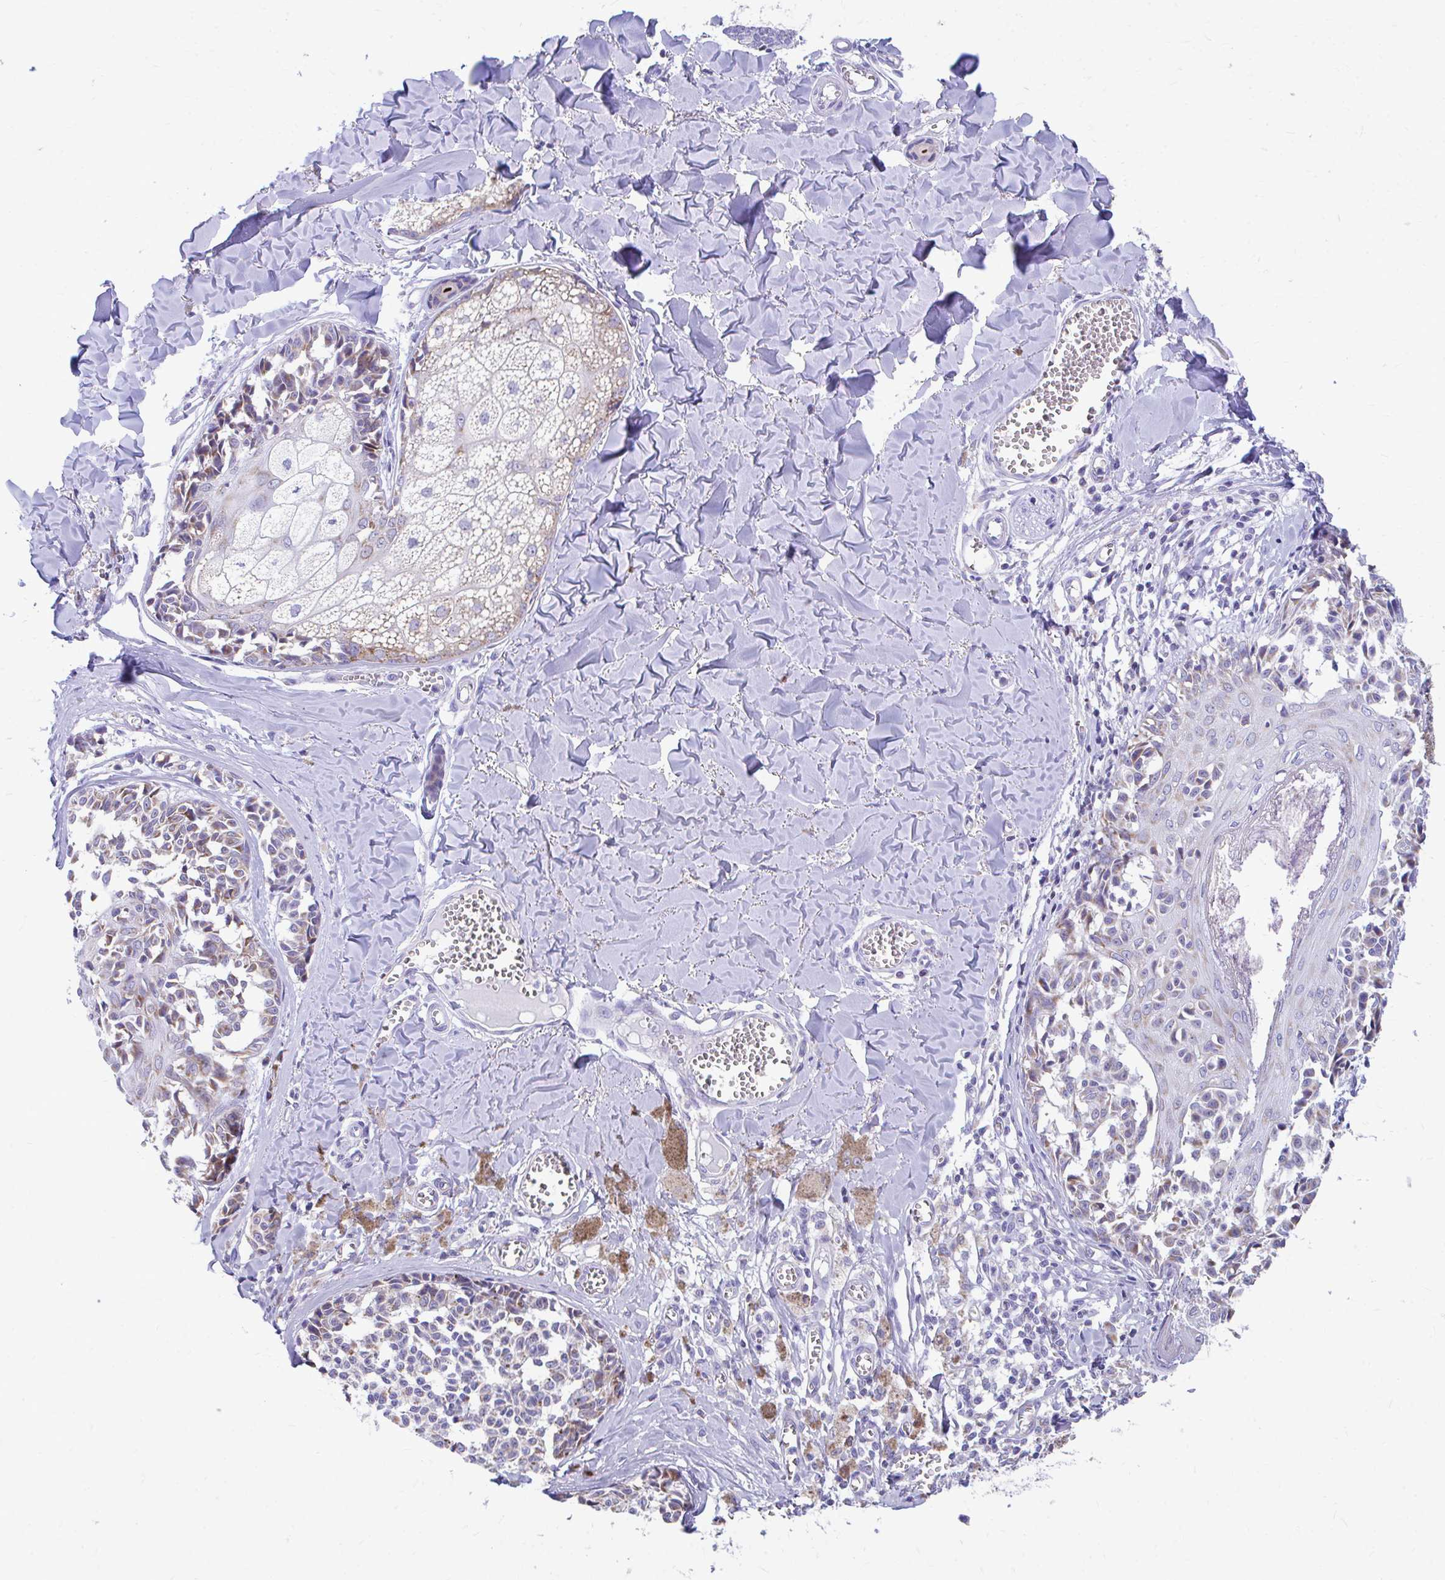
{"staining": {"intensity": "moderate", "quantity": "25%-75%", "location": "cytoplasmic/membranous"}, "tissue": "melanoma", "cell_type": "Tumor cells", "image_type": "cancer", "snomed": [{"axis": "morphology", "description": "Malignant melanoma, NOS"}, {"axis": "topography", "description": "Skin"}], "caption": "Brown immunohistochemical staining in melanoma reveals moderate cytoplasmic/membranous staining in about 25%-75% of tumor cells.", "gene": "MRPL19", "patient": {"sex": "female", "age": 43}}